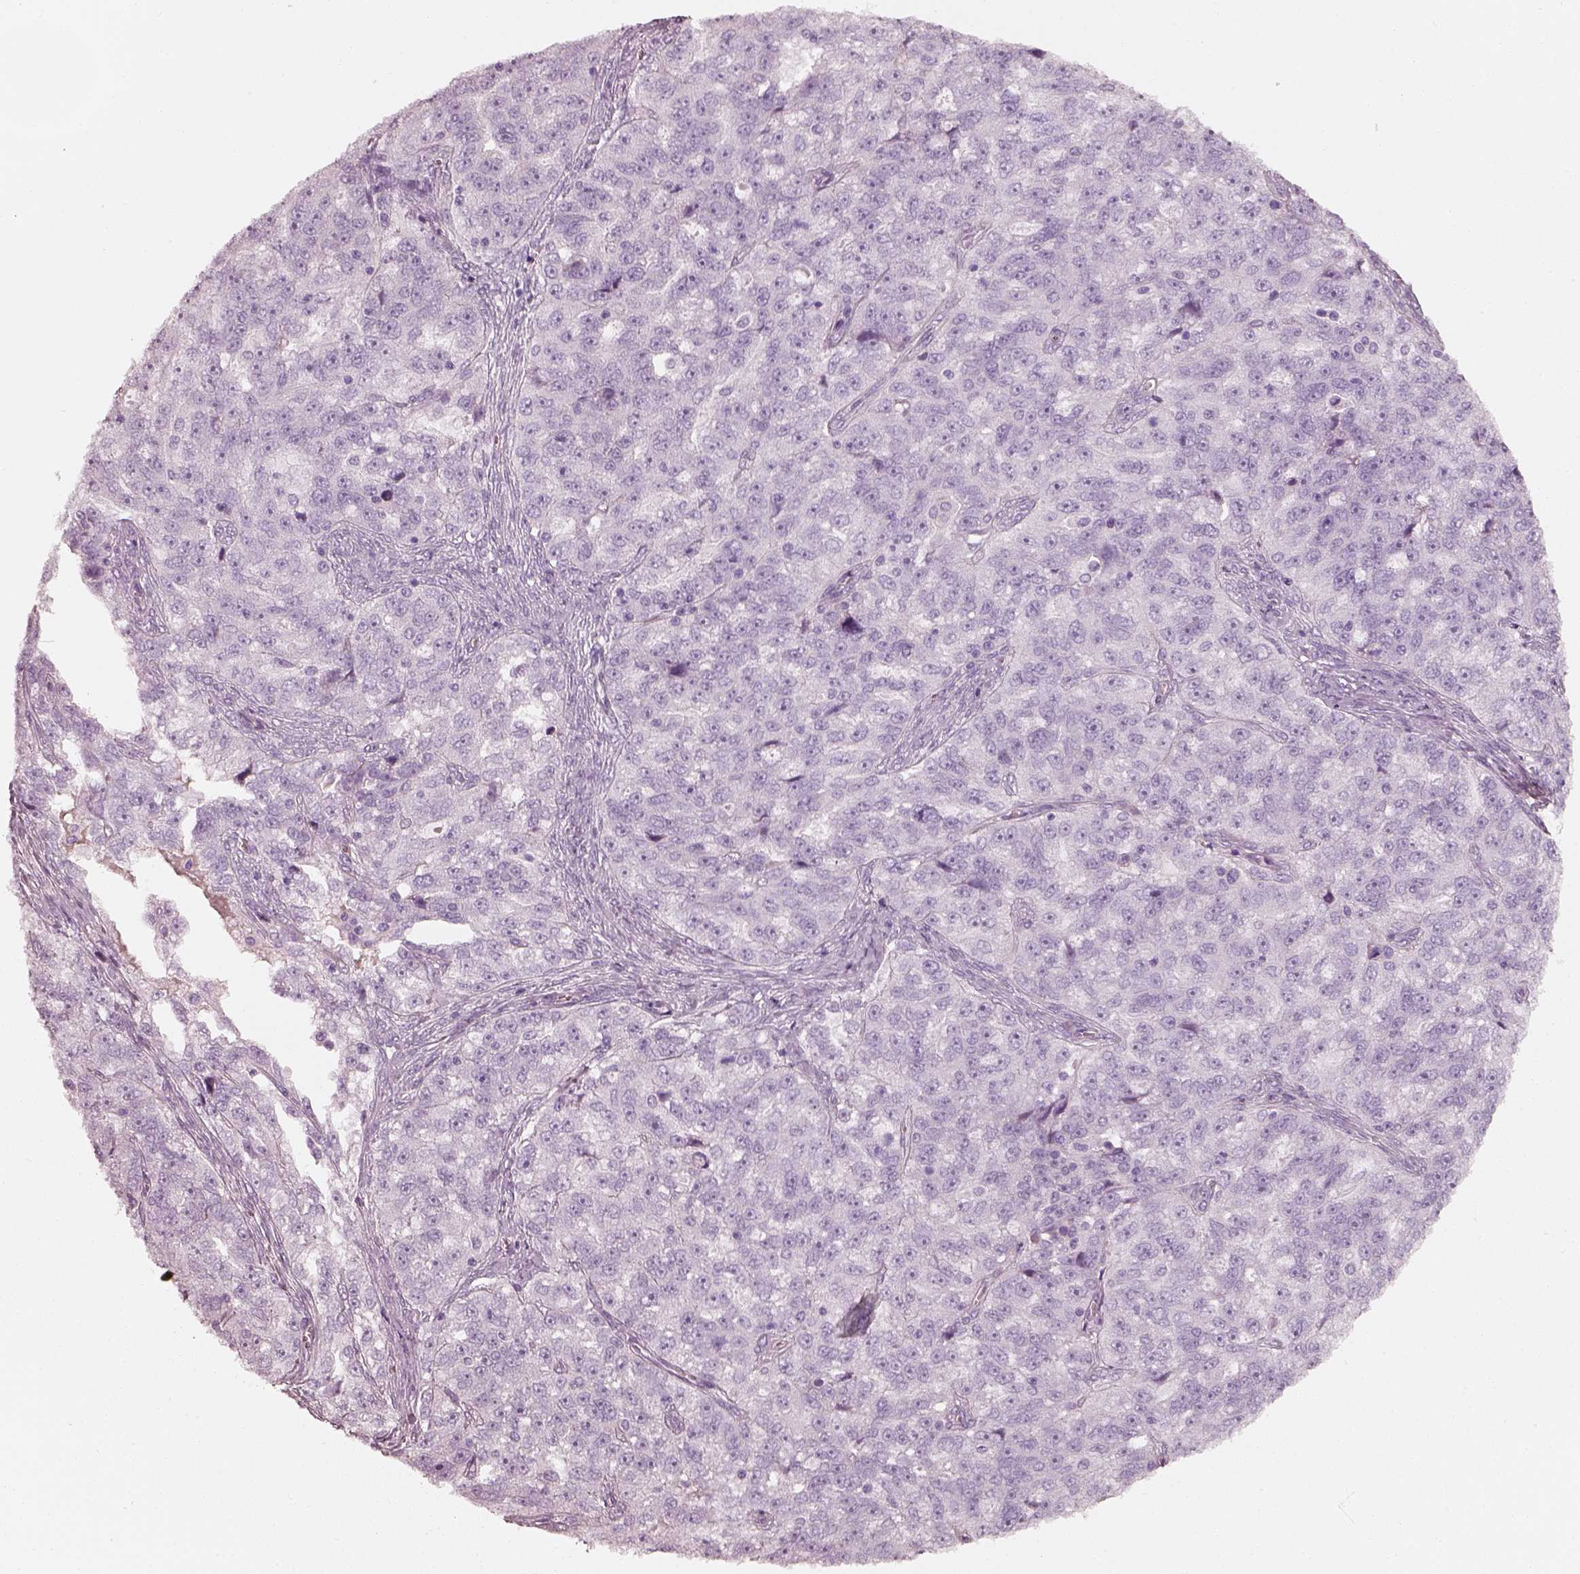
{"staining": {"intensity": "negative", "quantity": "none", "location": "none"}, "tissue": "ovarian cancer", "cell_type": "Tumor cells", "image_type": "cancer", "snomed": [{"axis": "morphology", "description": "Cystadenocarcinoma, serous, NOS"}, {"axis": "topography", "description": "Ovary"}], "caption": "Immunohistochemistry (IHC) photomicrograph of neoplastic tissue: human ovarian cancer (serous cystadenocarcinoma) stained with DAB exhibits no significant protein staining in tumor cells.", "gene": "RS1", "patient": {"sex": "female", "age": 51}}